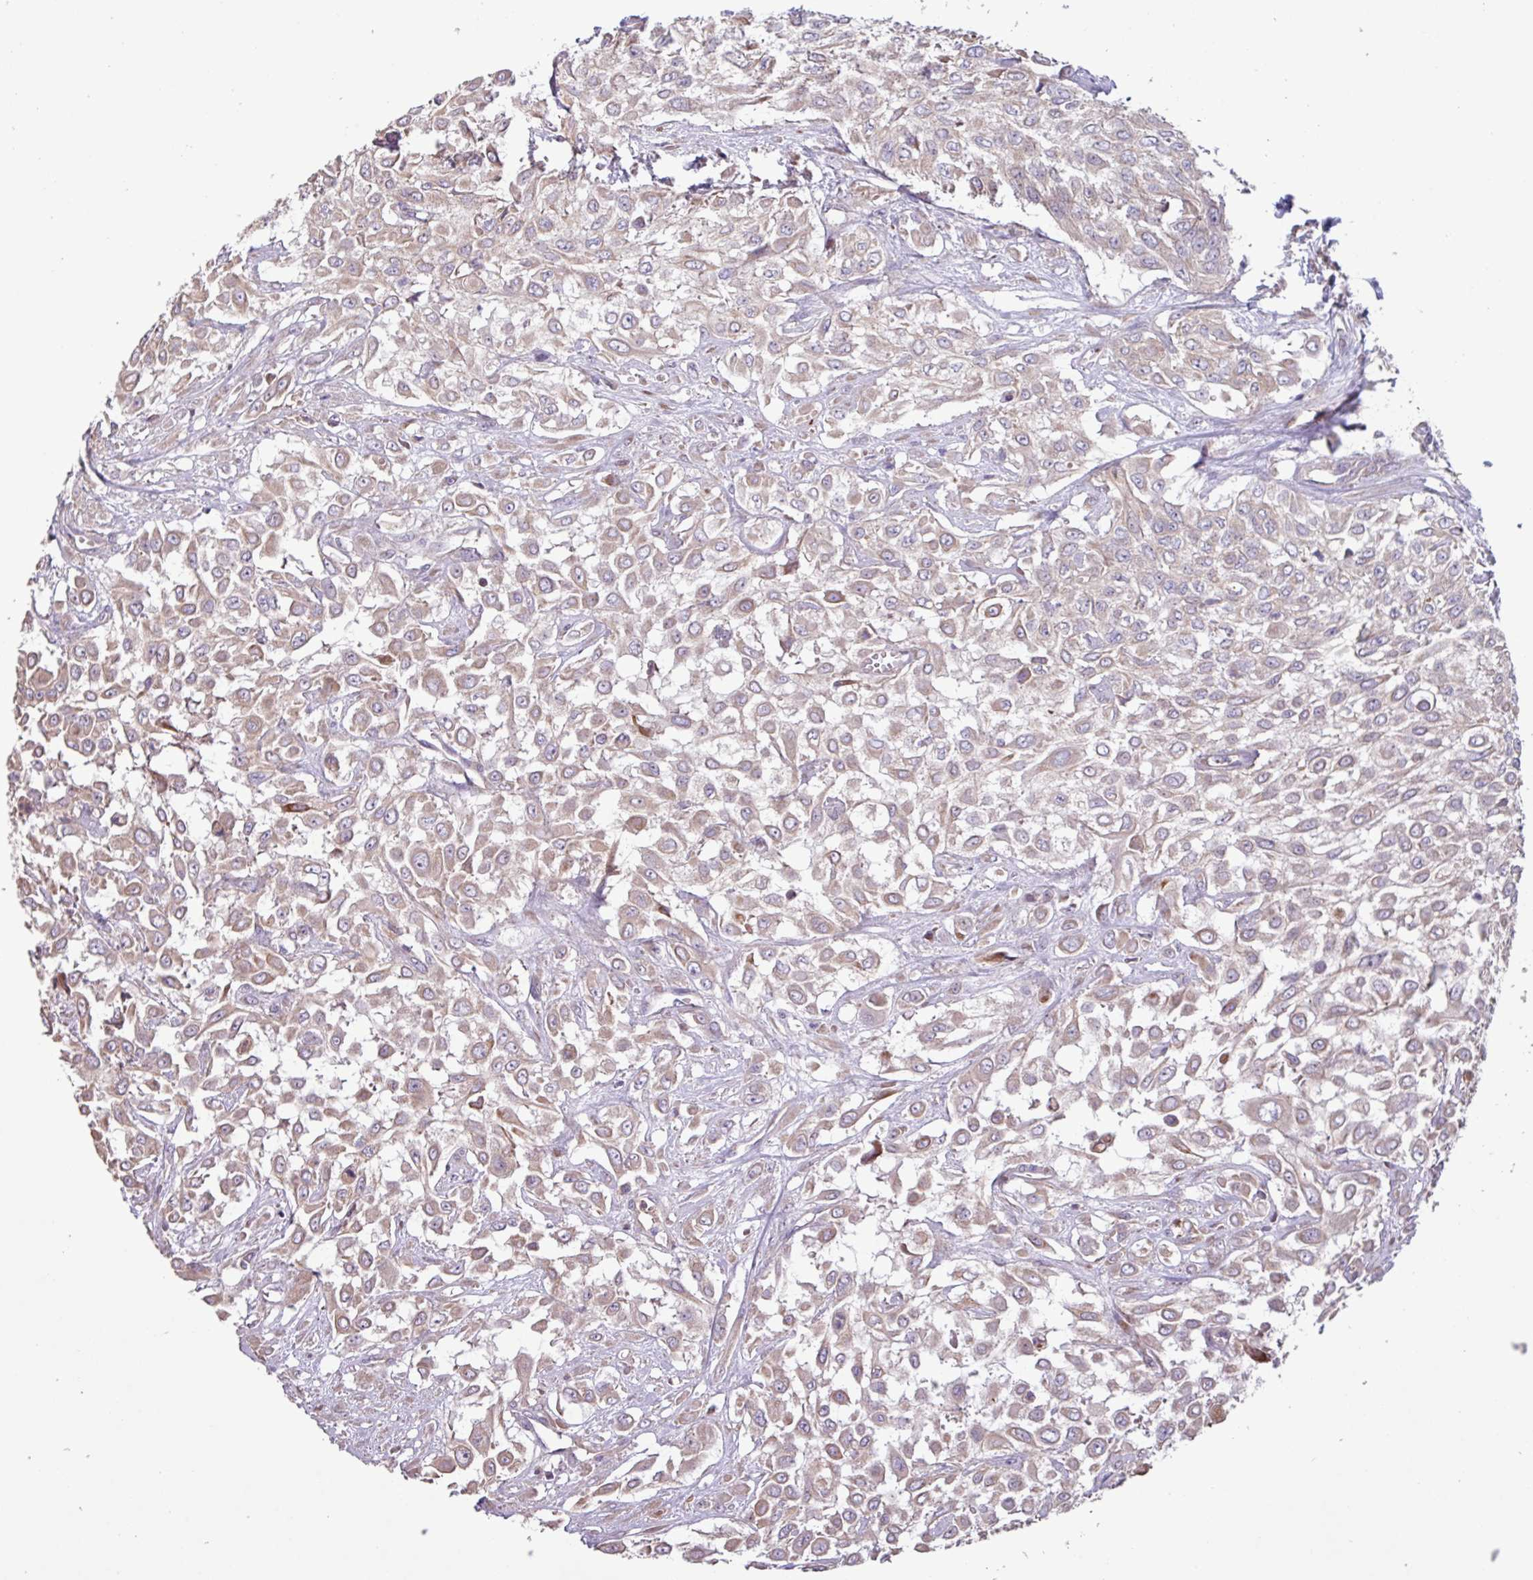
{"staining": {"intensity": "weak", "quantity": "25%-75%", "location": "cytoplasmic/membranous"}, "tissue": "urothelial cancer", "cell_type": "Tumor cells", "image_type": "cancer", "snomed": [{"axis": "morphology", "description": "Urothelial carcinoma, High grade"}, {"axis": "topography", "description": "Urinary bladder"}], "caption": "Protein analysis of urothelial cancer tissue exhibits weak cytoplasmic/membranous staining in about 25%-75% of tumor cells.", "gene": "PTPRQ", "patient": {"sex": "male", "age": 57}}